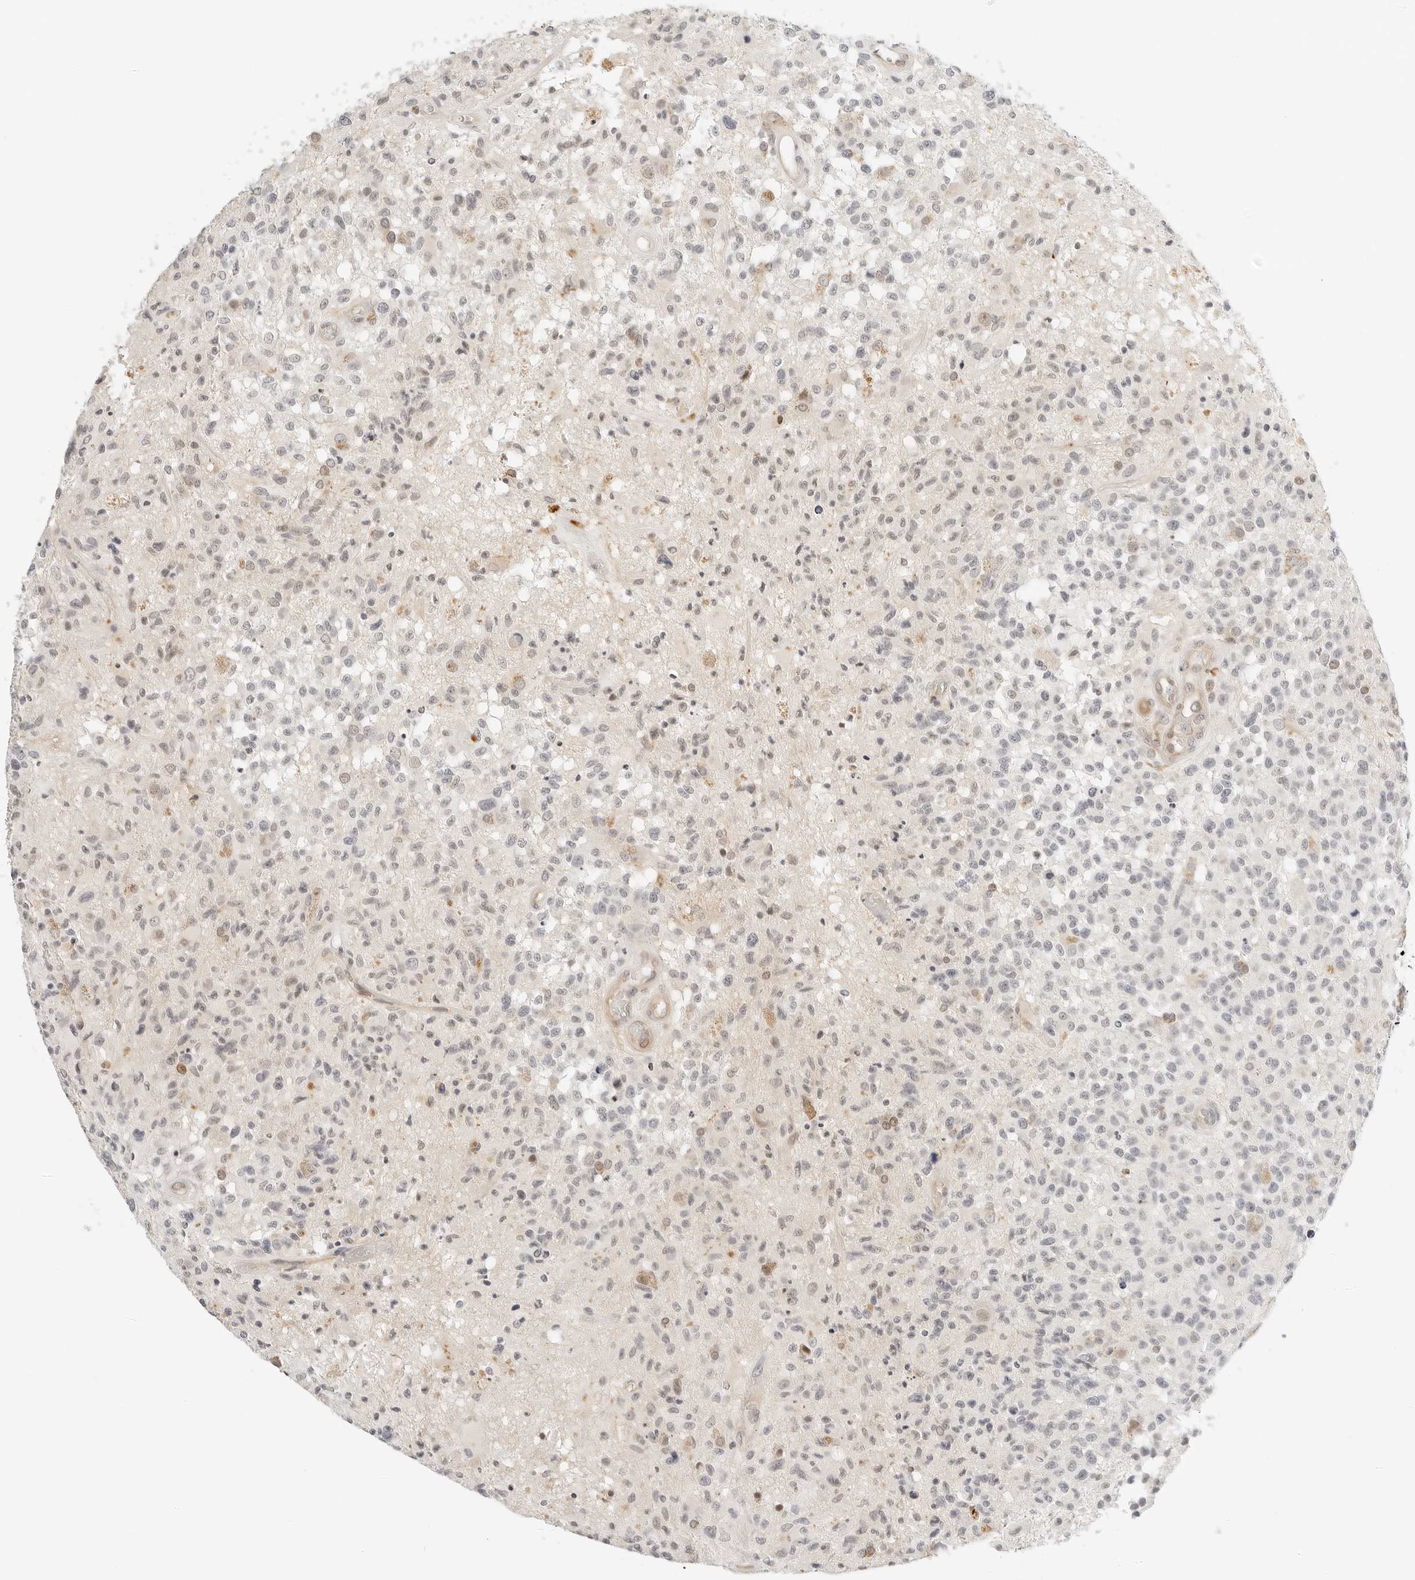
{"staining": {"intensity": "negative", "quantity": "none", "location": "none"}, "tissue": "glioma", "cell_type": "Tumor cells", "image_type": "cancer", "snomed": [{"axis": "morphology", "description": "Glioma, malignant, High grade"}, {"axis": "morphology", "description": "Glioblastoma, NOS"}, {"axis": "topography", "description": "Brain"}], "caption": "This micrograph is of glioma stained with immunohistochemistry to label a protein in brown with the nuclei are counter-stained blue. There is no staining in tumor cells.", "gene": "TEKT2", "patient": {"sex": "male", "age": 60}}